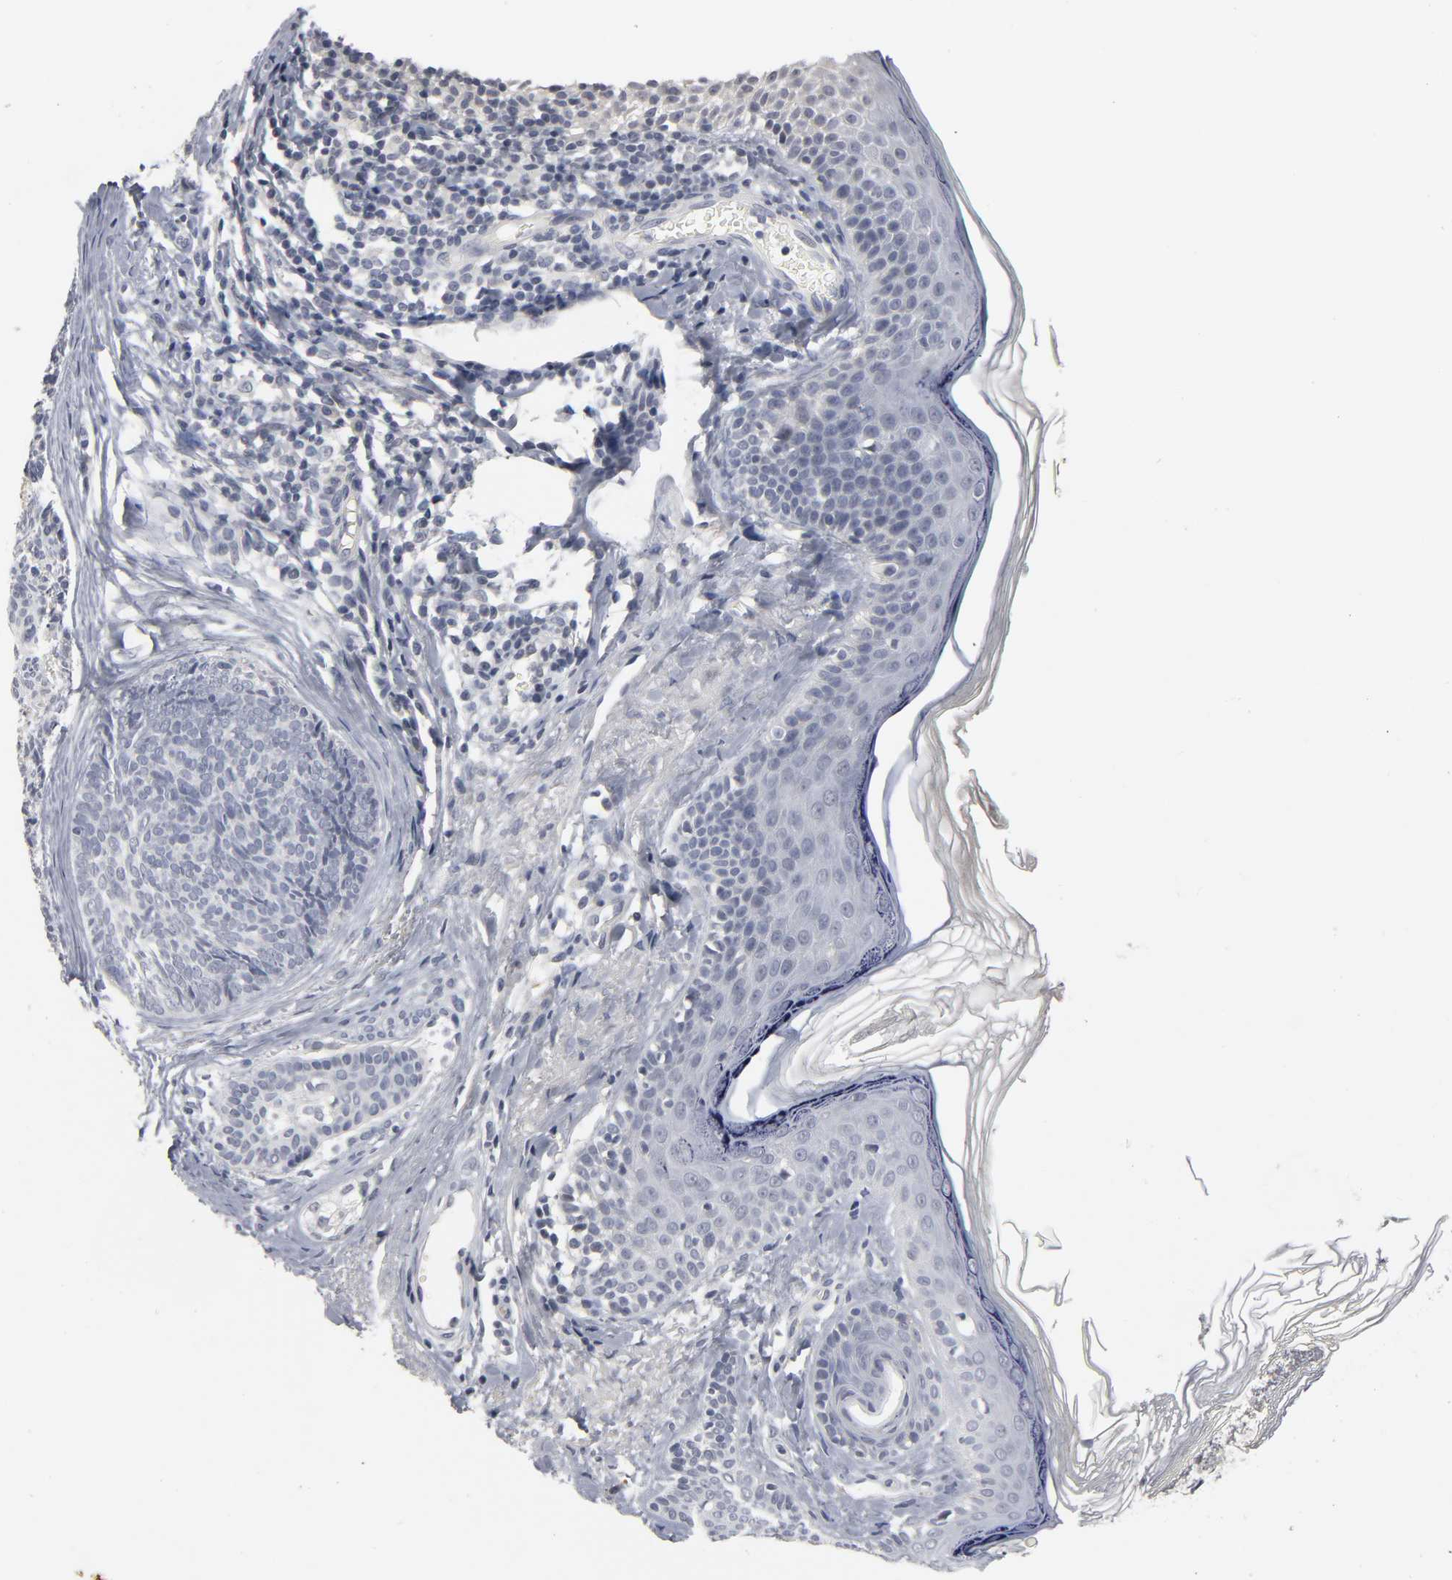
{"staining": {"intensity": "negative", "quantity": "none", "location": "none"}, "tissue": "skin cancer", "cell_type": "Tumor cells", "image_type": "cancer", "snomed": [{"axis": "morphology", "description": "Normal tissue, NOS"}, {"axis": "morphology", "description": "Basal cell carcinoma"}, {"axis": "topography", "description": "Skin"}], "caption": "IHC photomicrograph of neoplastic tissue: skin cancer stained with DAB reveals no significant protein staining in tumor cells.", "gene": "TCAP", "patient": {"sex": "female", "age": 69}}